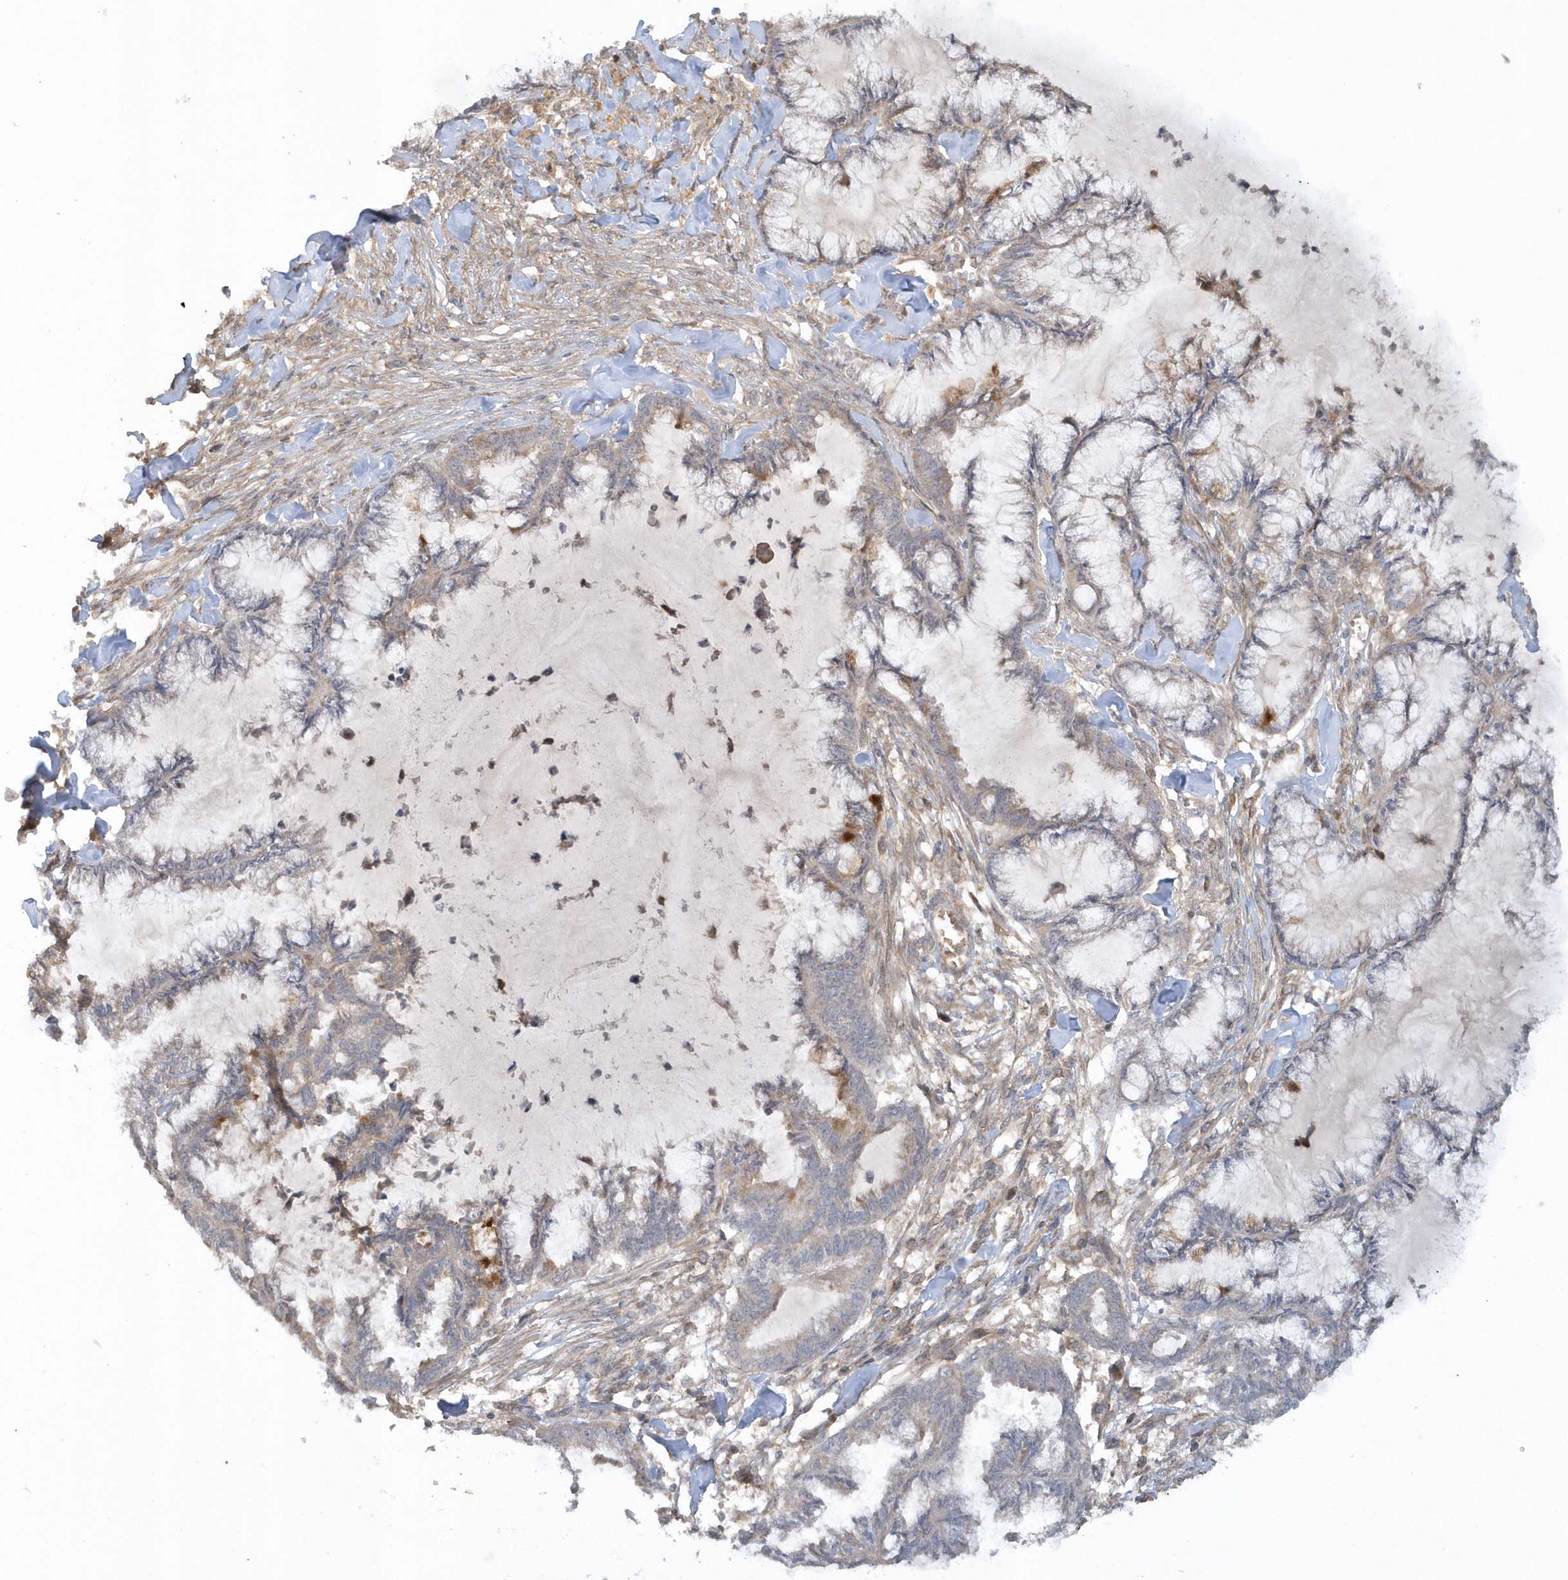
{"staining": {"intensity": "moderate", "quantity": "<25%", "location": "cytoplasmic/membranous"}, "tissue": "endometrial cancer", "cell_type": "Tumor cells", "image_type": "cancer", "snomed": [{"axis": "morphology", "description": "Adenocarcinoma, NOS"}, {"axis": "topography", "description": "Endometrium"}], "caption": "A low amount of moderate cytoplasmic/membranous expression is present in about <25% of tumor cells in endometrial cancer (adenocarcinoma) tissue. The staining was performed using DAB, with brown indicating positive protein expression. Nuclei are stained blue with hematoxylin.", "gene": "THG1L", "patient": {"sex": "female", "age": 86}}